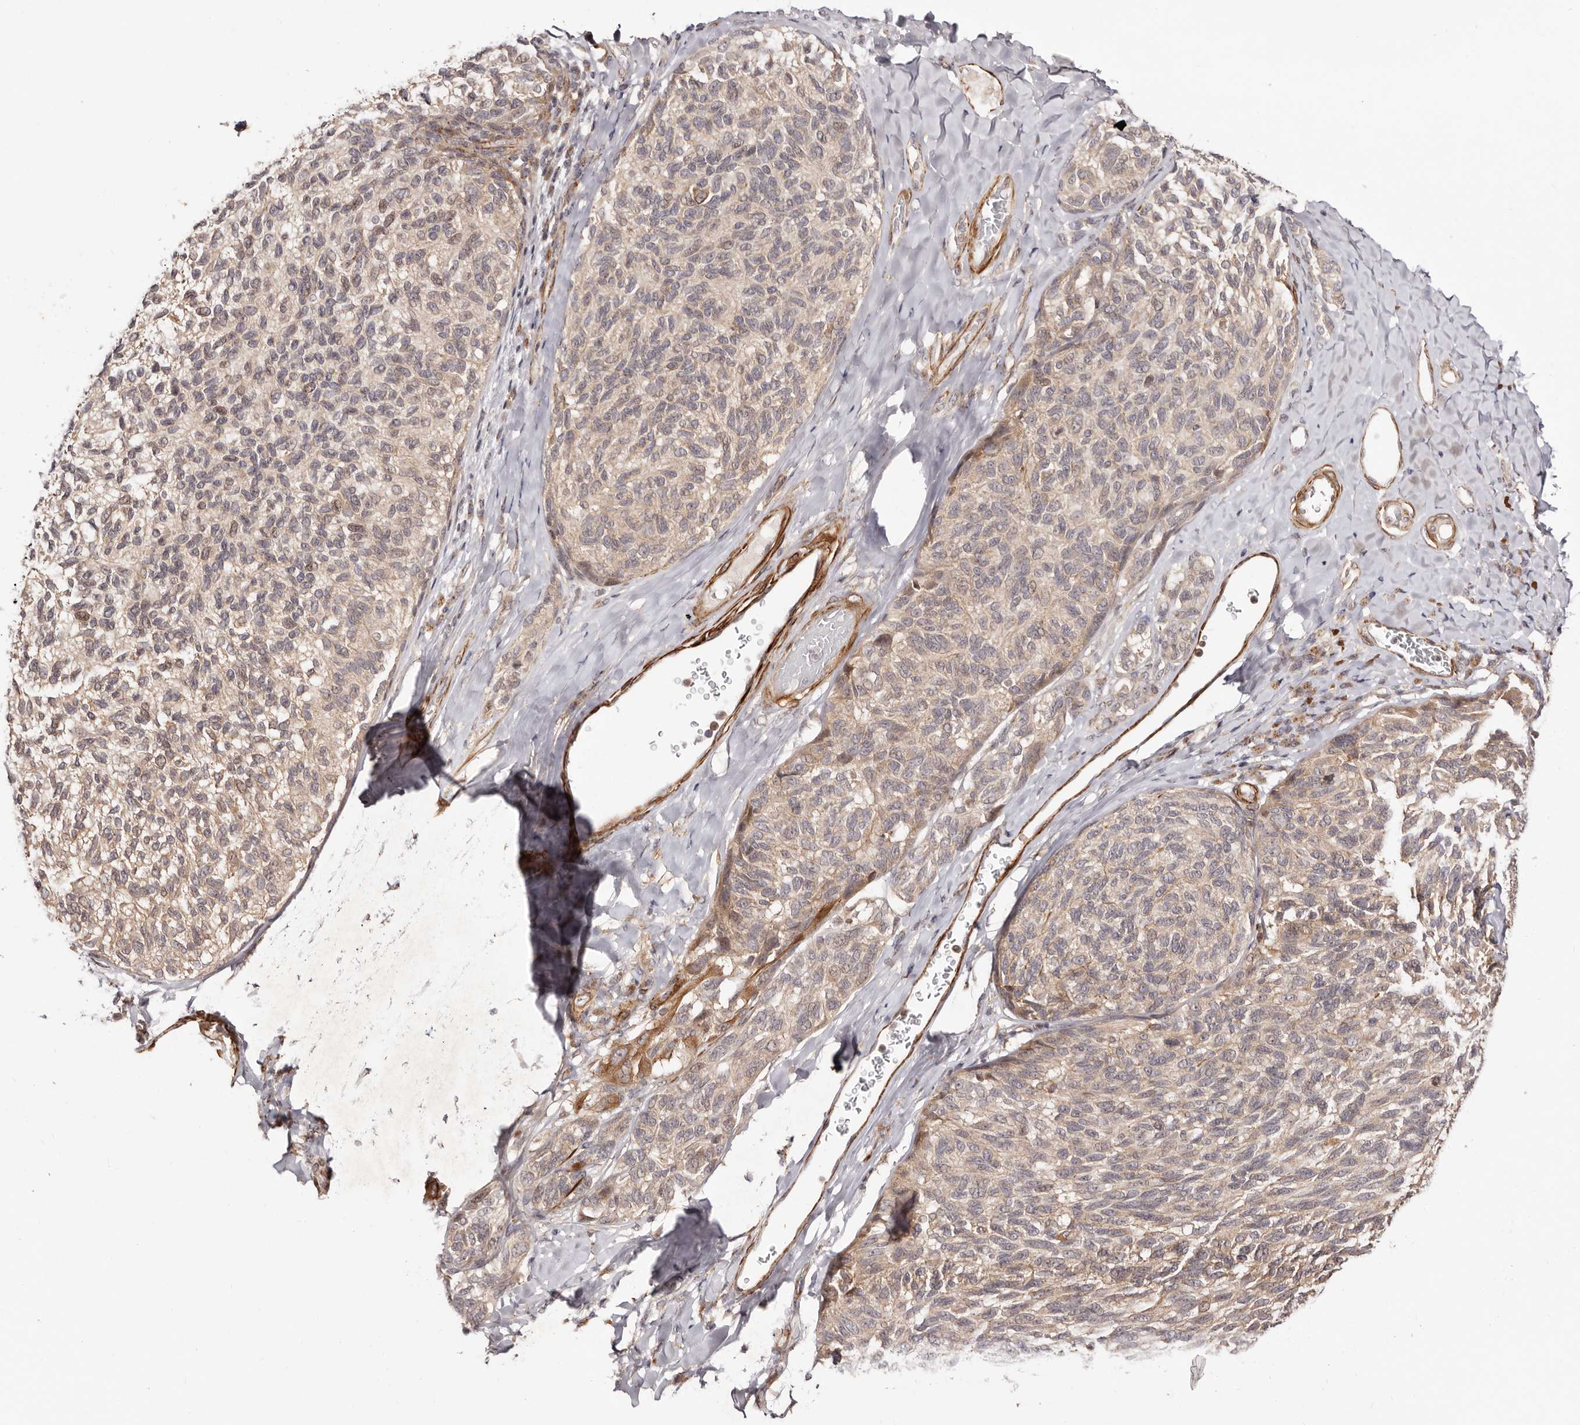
{"staining": {"intensity": "moderate", "quantity": "25%-75%", "location": "cytoplasmic/membranous"}, "tissue": "melanoma", "cell_type": "Tumor cells", "image_type": "cancer", "snomed": [{"axis": "morphology", "description": "Malignant melanoma, NOS"}, {"axis": "topography", "description": "Skin"}], "caption": "Malignant melanoma was stained to show a protein in brown. There is medium levels of moderate cytoplasmic/membranous positivity in about 25%-75% of tumor cells. Nuclei are stained in blue.", "gene": "MICAL2", "patient": {"sex": "female", "age": 73}}